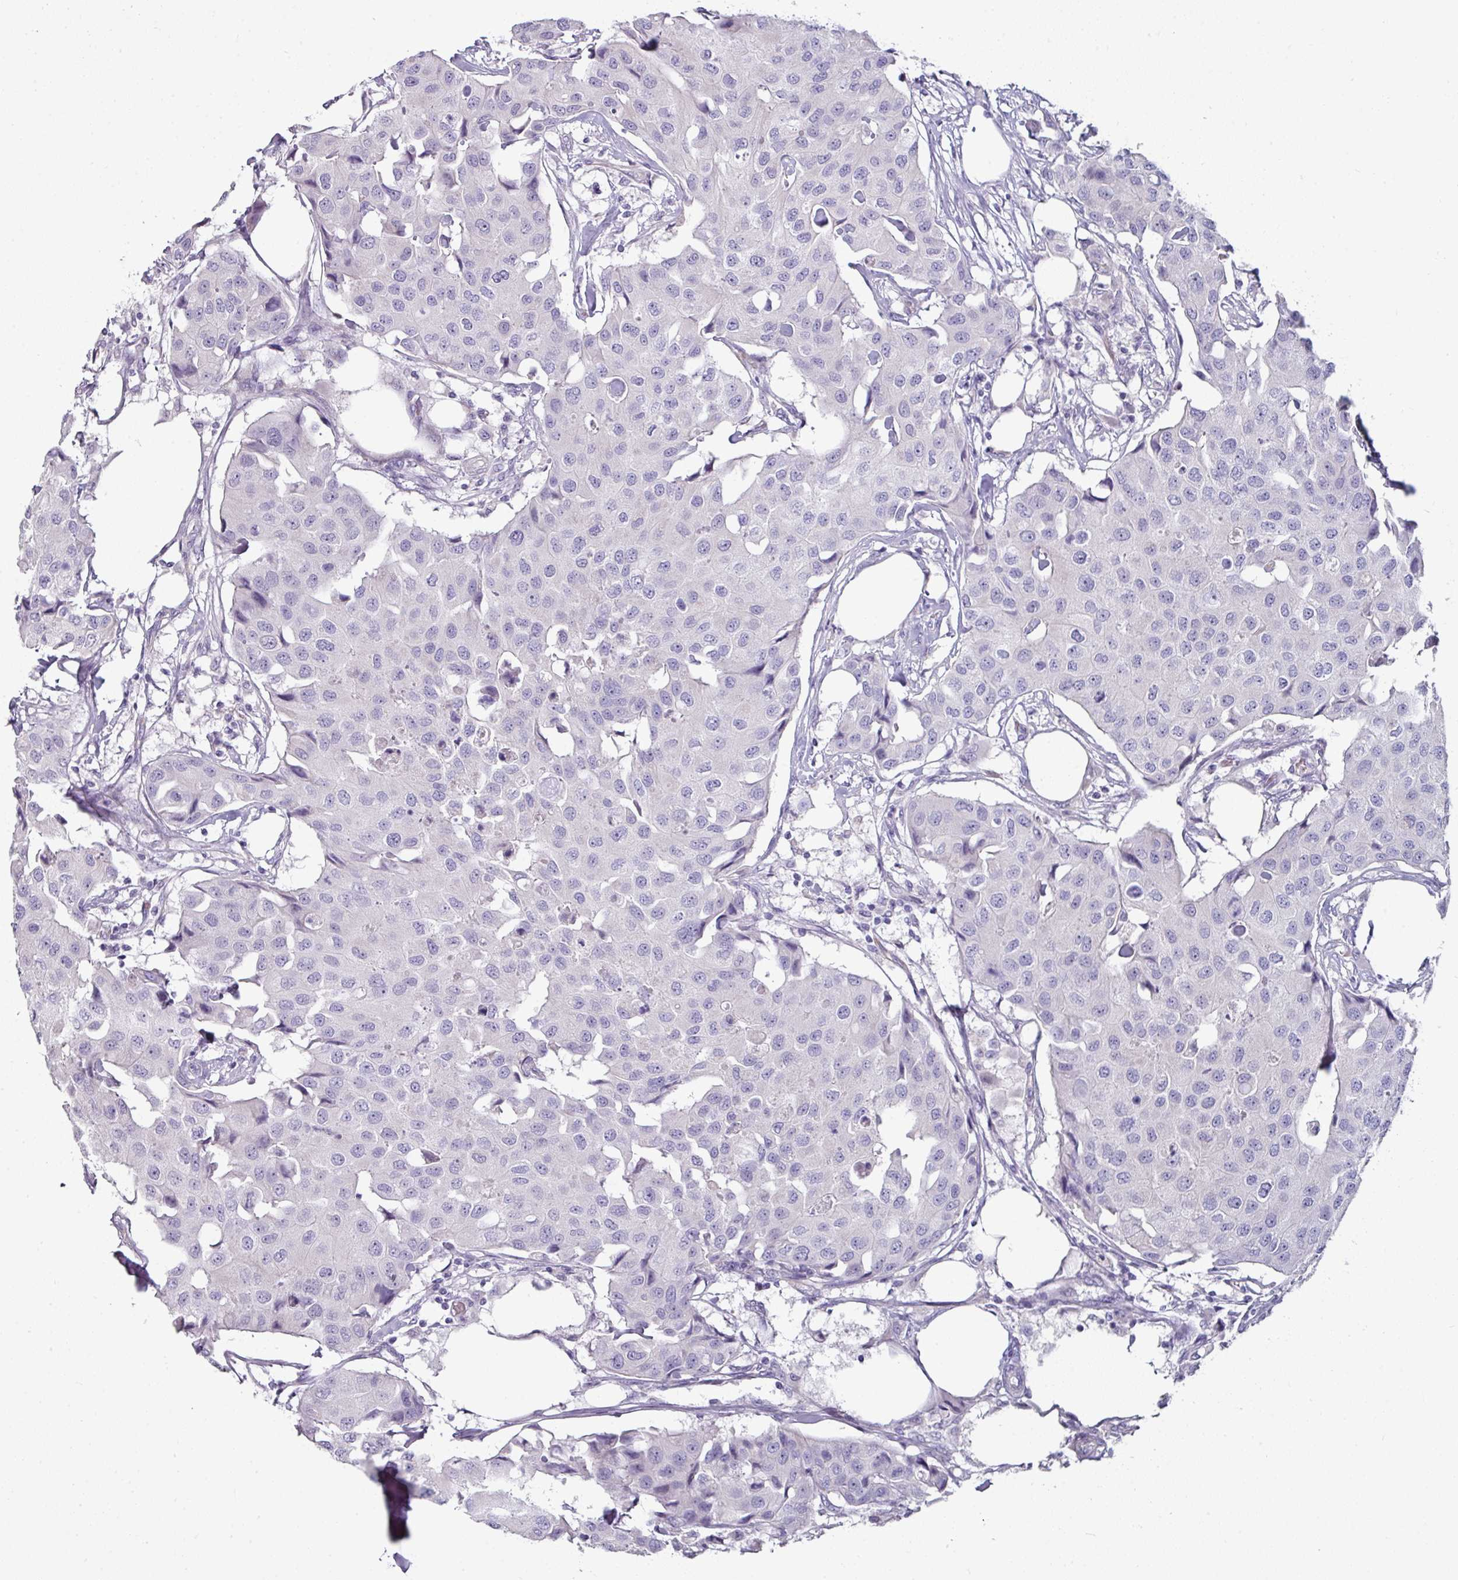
{"staining": {"intensity": "negative", "quantity": "none", "location": "none"}, "tissue": "breast cancer", "cell_type": "Tumor cells", "image_type": "cancer", "snomed": [{"axis": "morphology", "description": "Duct carcinoma"}, {"axis": "topography", "description": "Breast"}], "caption": "IHC photomicrograph of breast cancer (invasive ductal carcinoma) stained for a protein (brown), which exhibits no staining in tumor cells.", "gene": "SLC17A7", "patient": {"sex": "female", "age": 80}}